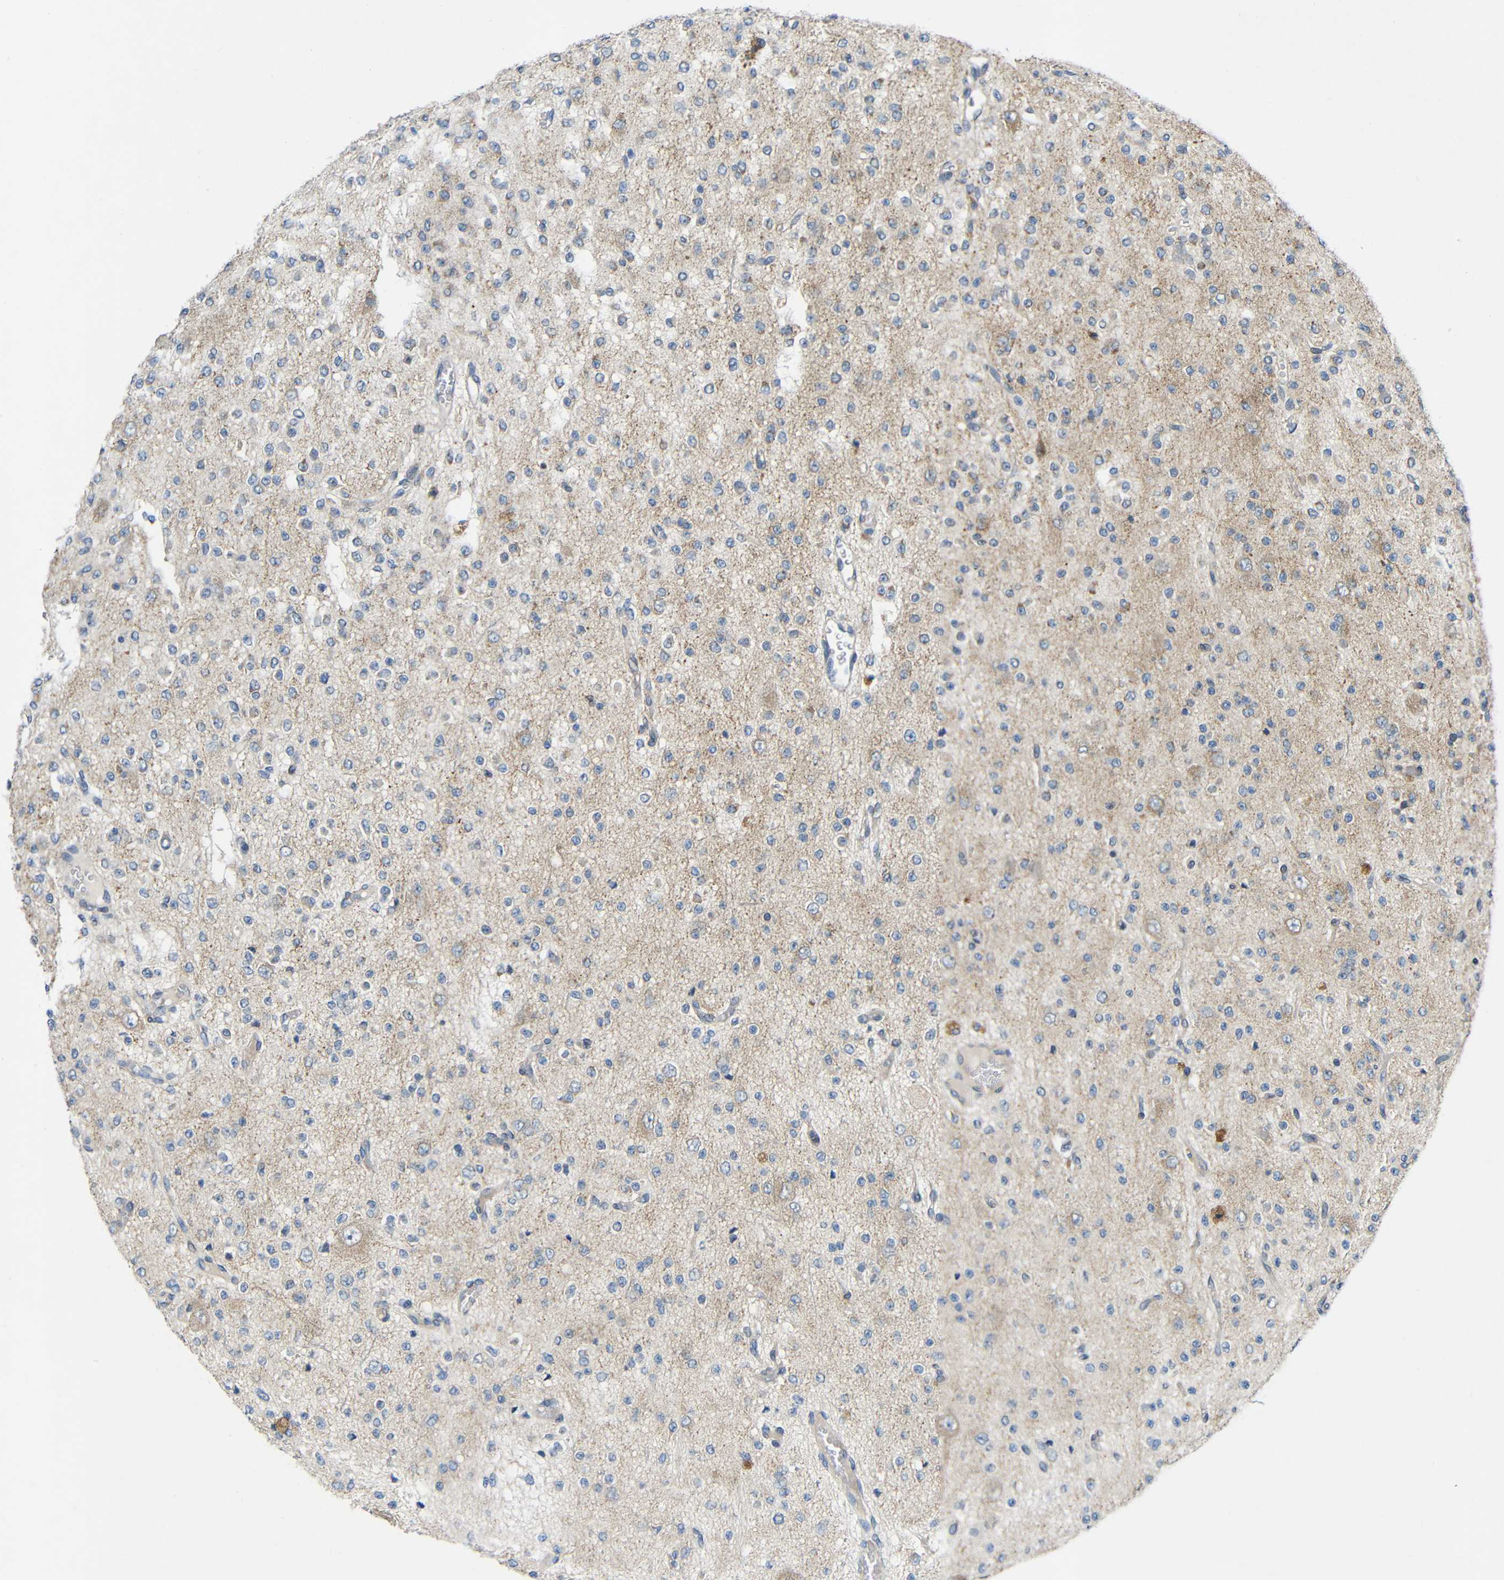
{"staining": {"intensity": "moderate", "quantity": "25%-75%", "location": "cytoplasmic/membranous"}, "tissue": "glioma", "cell_type": "Tumor cells", "image_type": "cancer", "snomed": [{"axis": "morphology", "description": "Glioma, malignant, Low grade"}, {"axis": "topography", "description": "Brain"}], "caption": "Low-grade glioma (malignant) stained for a protein shows moderate cytoplasmic/membranous positivity in tumor cells.", "gene": "TMEM25", "patient": {"sex": "male", "age": 38}}